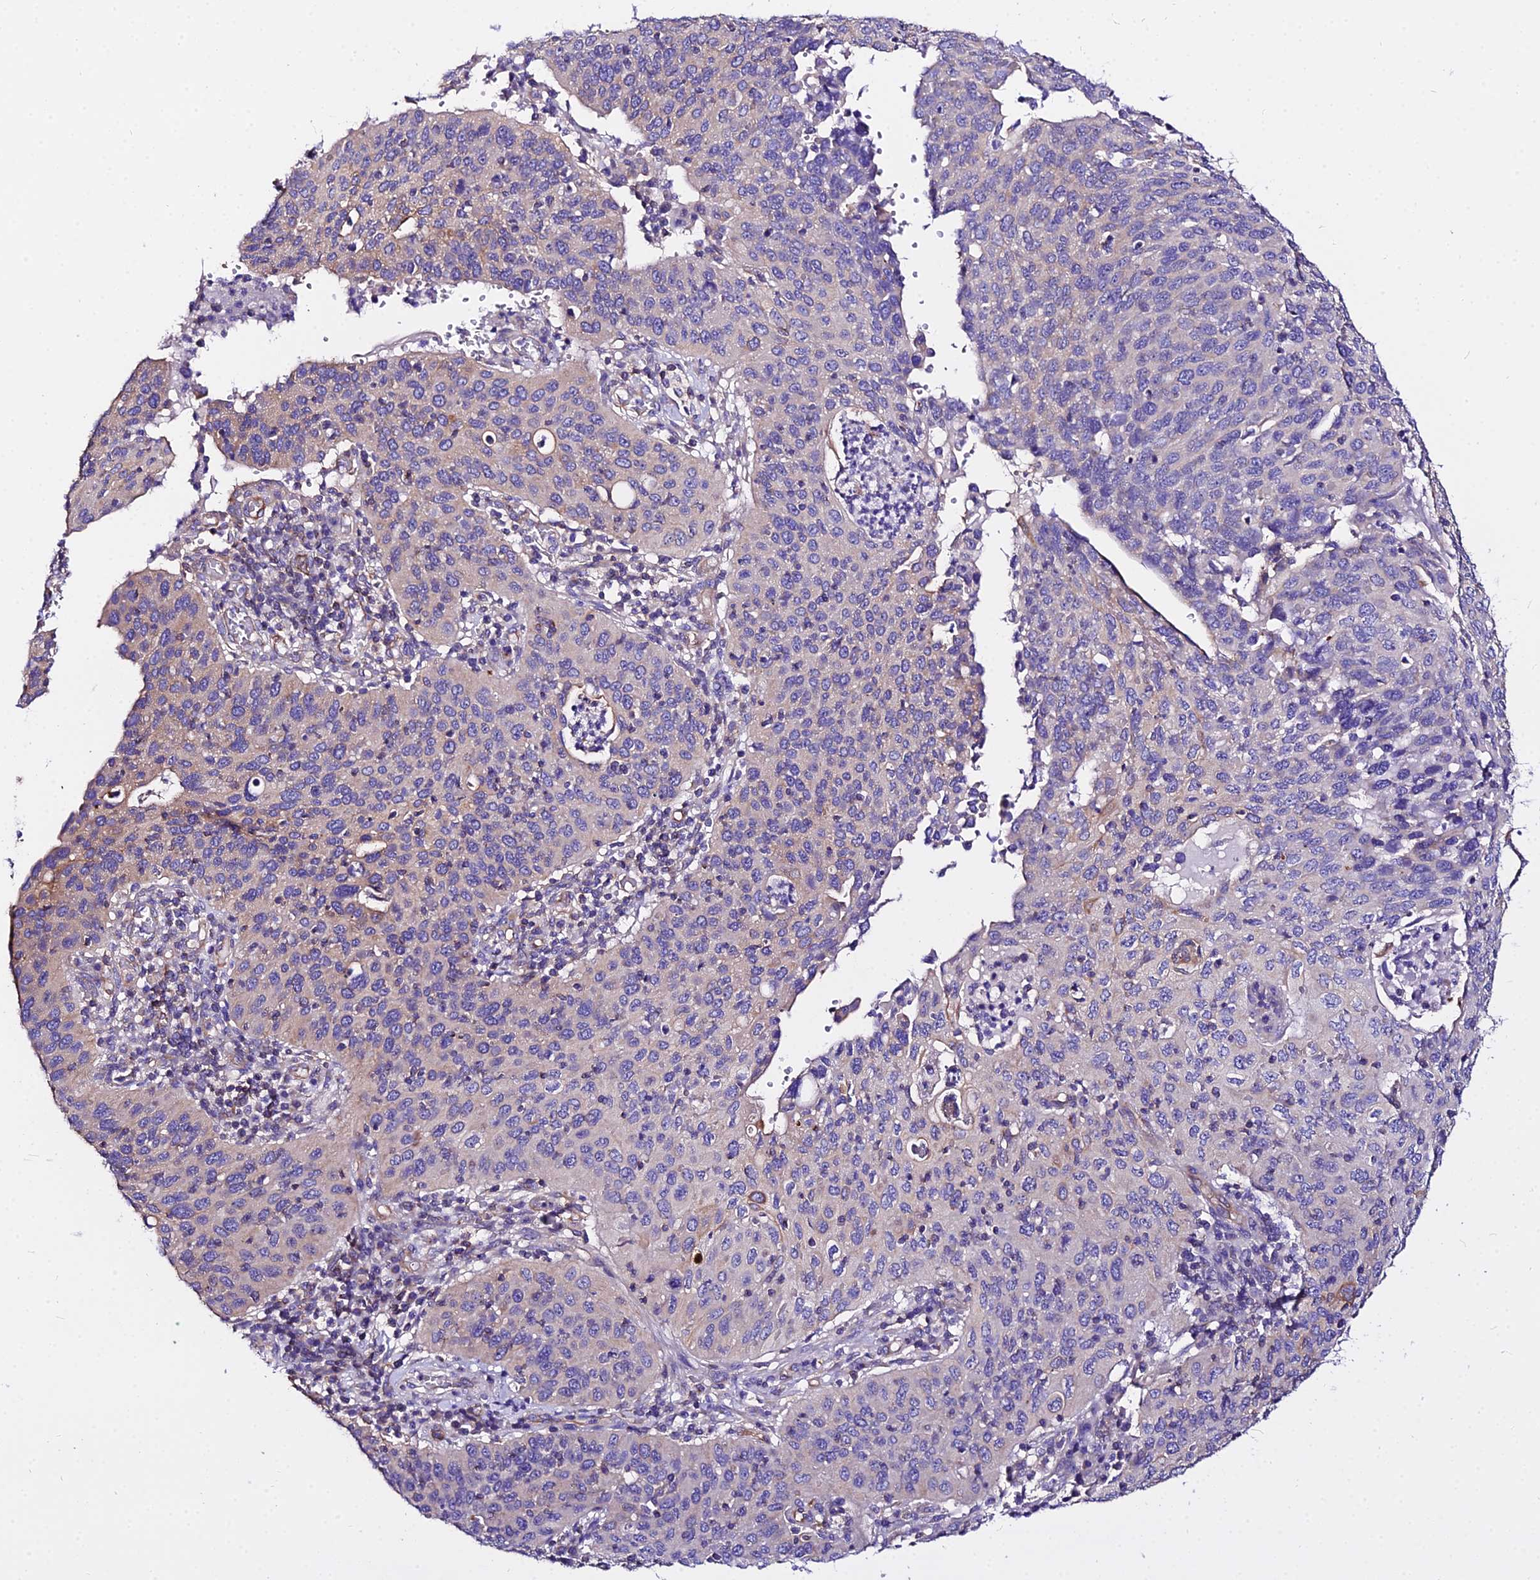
{"staining": {"intensity": "weak", "quantity": "<25%", "location": "cytoplasmic/membranous"}, "tissue": "cervical cancer", "cell_type": "Tumor cells", "image_type": "cancer", "snomed": [{"axis": "morphology", "description": "Squamous cell carcinoma, NOS"}, {"axis": "topography", "description": "Cervix"}], "caption": "Immunohistochemistry (IHC) histopathology image of neoplastic tissue: human squamous cell carcinoma (cervical) stained with DAB shows no significant protein expression in tumor cells. Brightfield microscopy of IHC stained with DAB (3,3'-diaminobenzidine) (brown) and hematoxylin (blue), captured at high magnification.", "gene": "DAW1", "patient": {"sex": "female", "age": 36}}